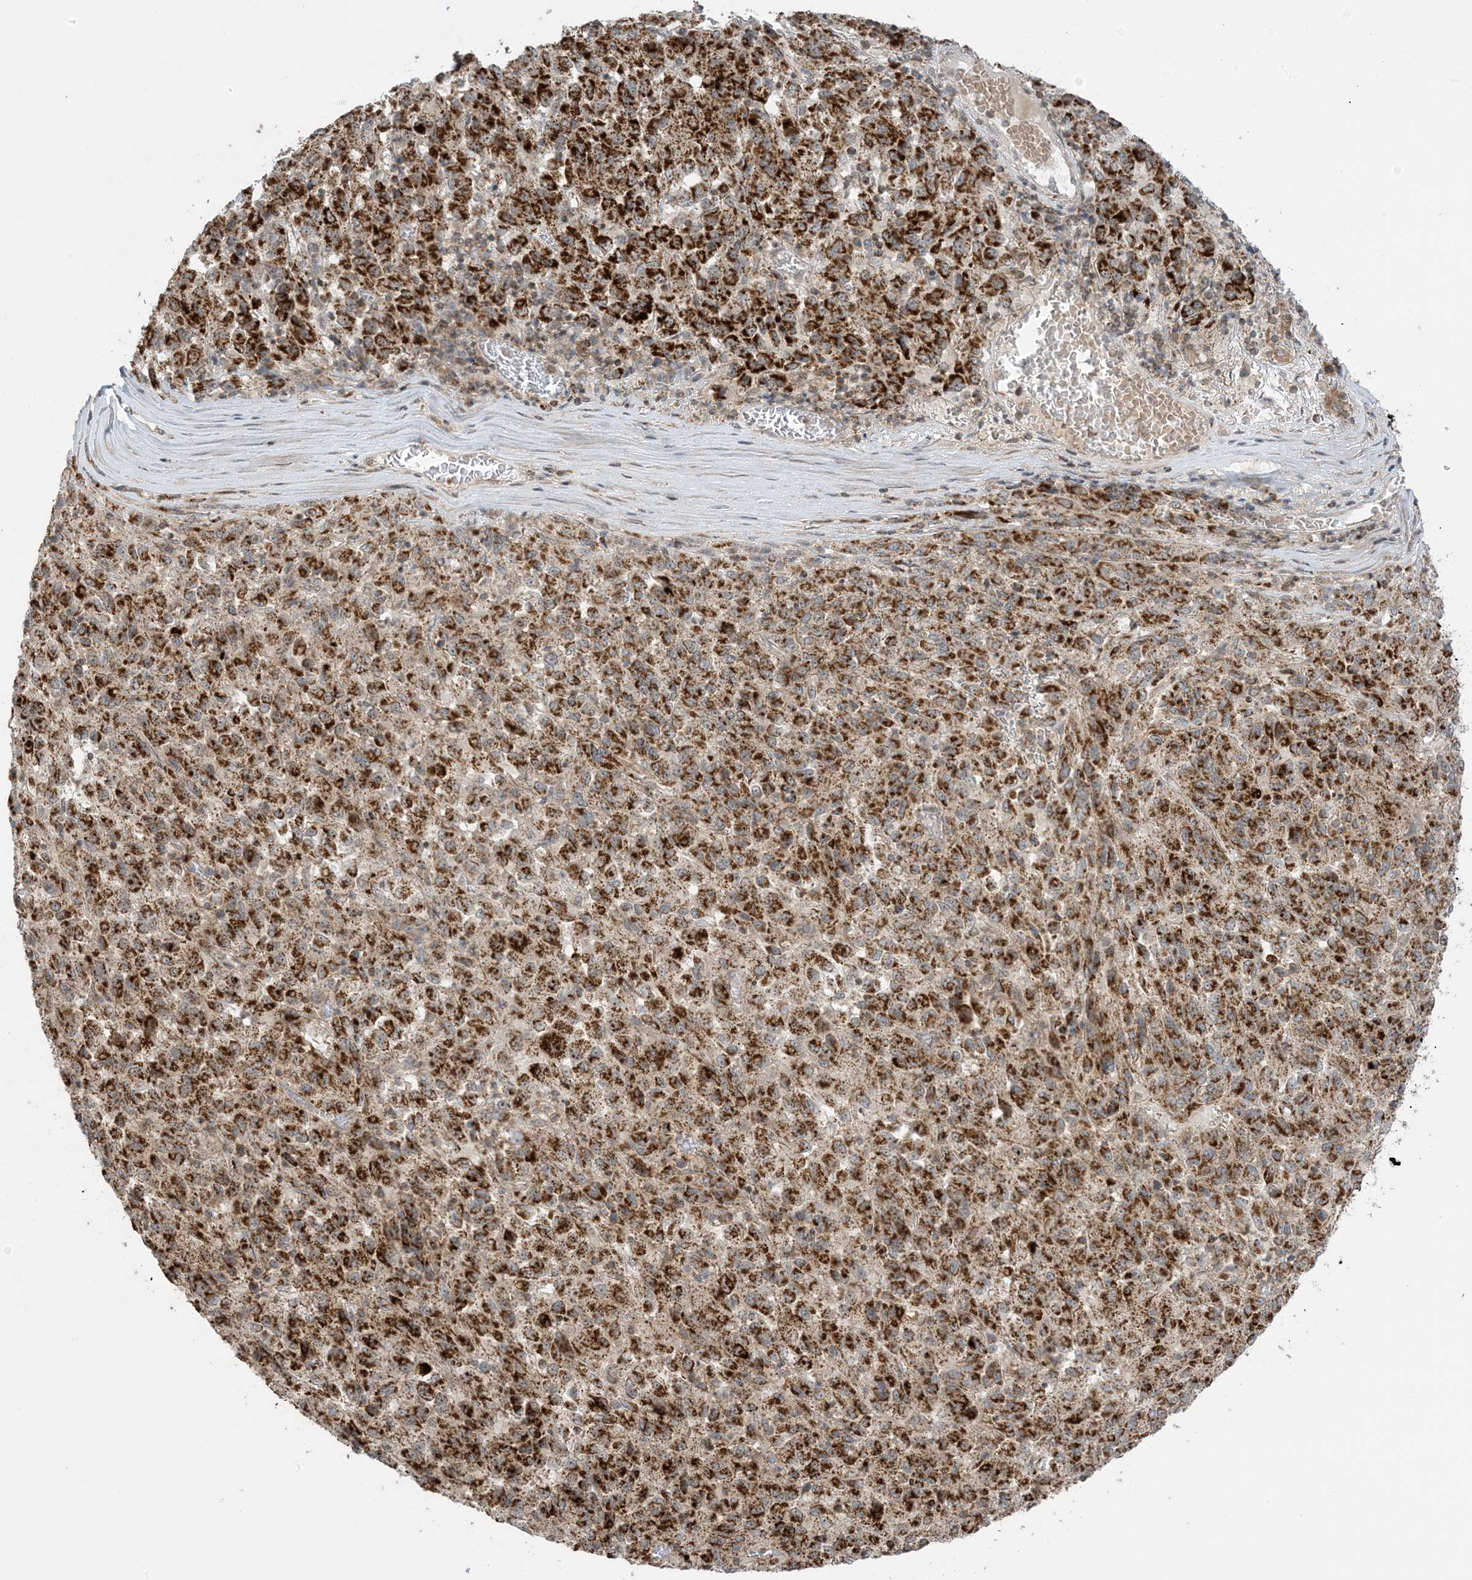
{"staining": {"intensity": "strong", "quantity": ">75%", "location": "cytoplasmic/membranous"}, "tissue": "melanoma", "cell_type": "Tumor cells", "image_type": "cancer", "snomed": [{"axis": "morphology", "description": "Malignant melanoma, Metastatic site"}, {"axis": "topography", "description": "Lung"}], "caption": "Malignant melanoma (metastatic site) stained with a brown dye displays strong cytoplasmic/membranous positive positivity in approximately >75% of tumor cells.", "gene": "PHLDB2", "patient": {"sex": "male", "age": 64}}